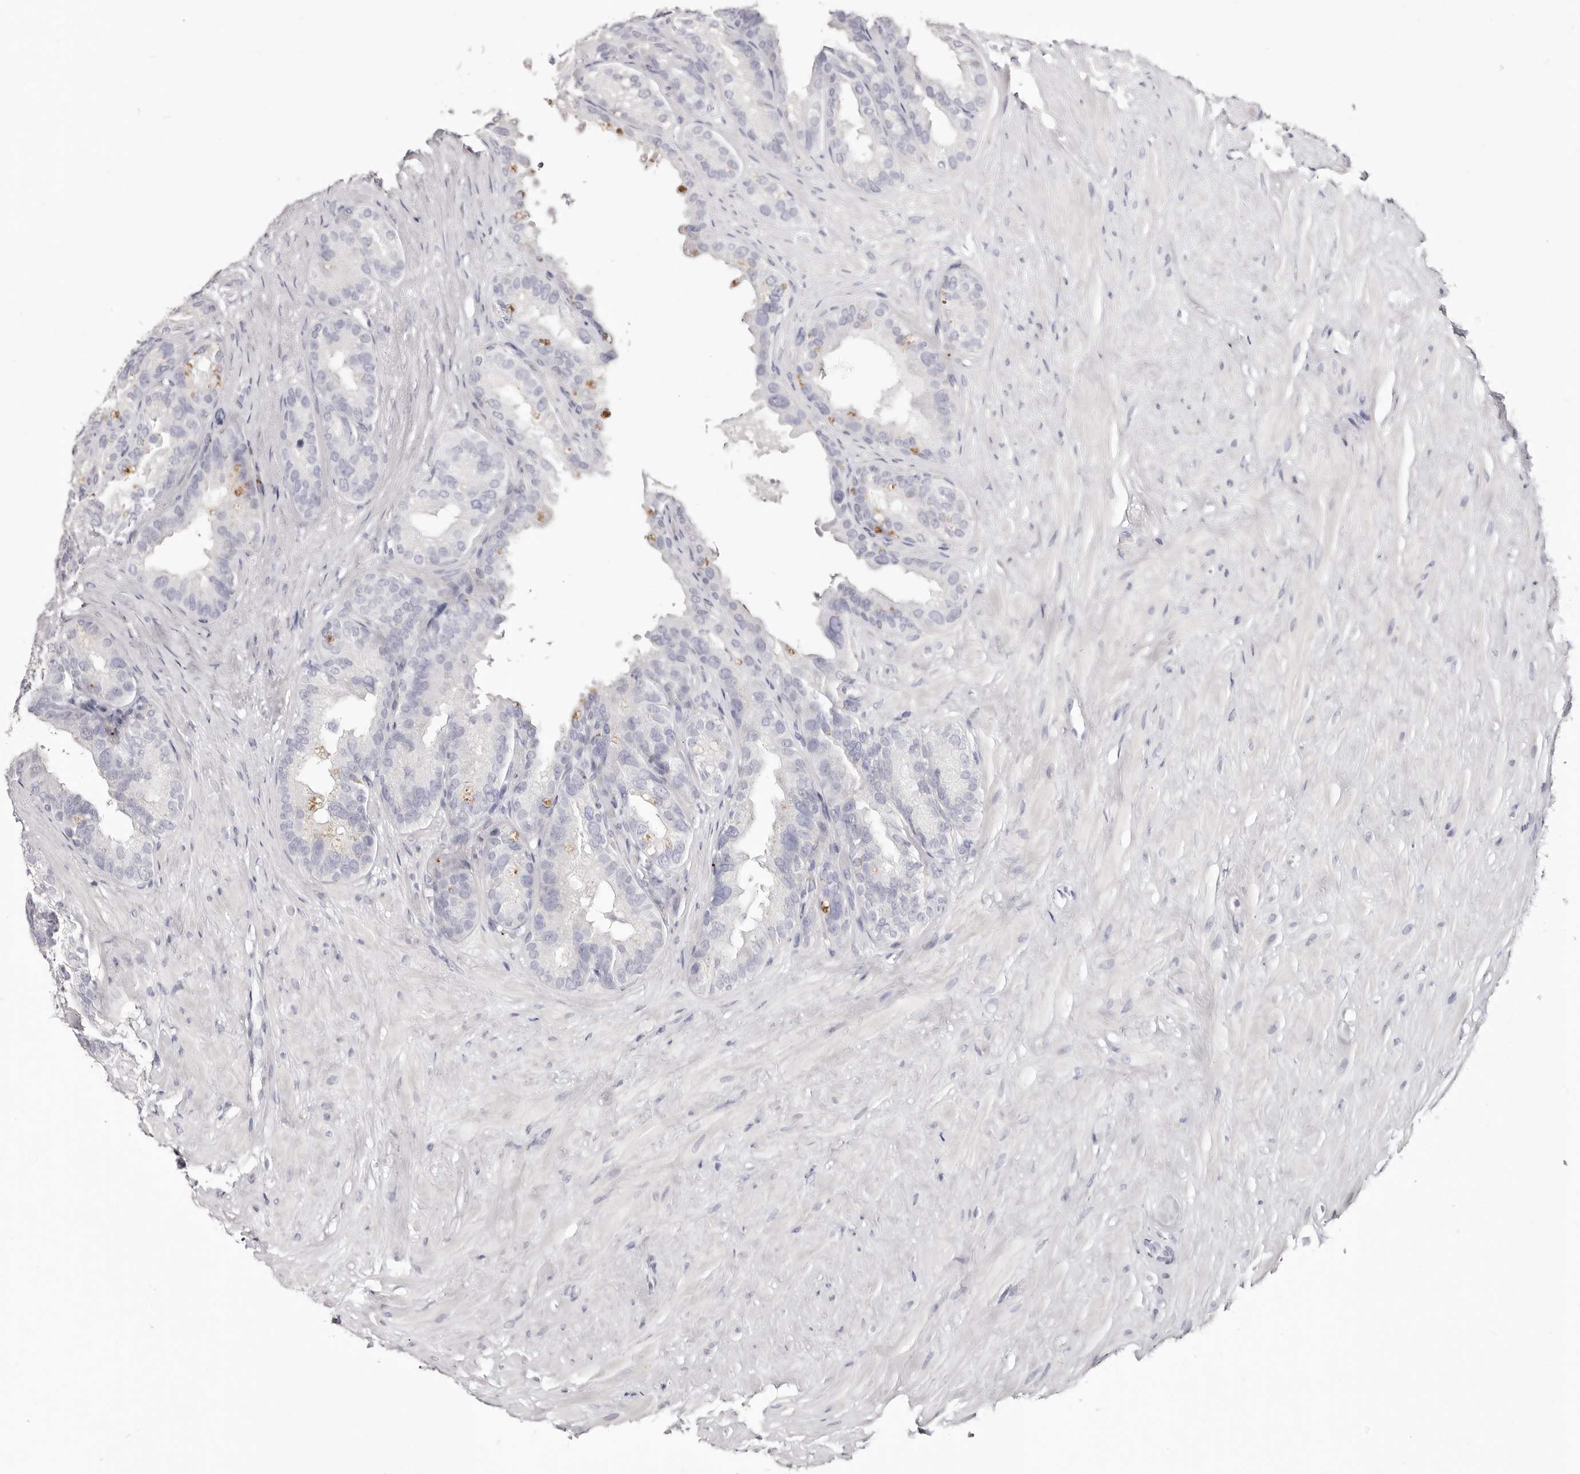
{"staining": {"intensity": "negative", "quantity": "none", "location": "none"}, "tissue": "seminal vesicle", "cell_type": "Glandular cells", "image_type": "normal", "snomed": [{"axis": "morphology", "description": "Normal tissue, NOS"}, {"axis": "topography", "description": "Seminal veicle"}], "caption": "This is an IHC micrograph of normal human seminal vesicle. There is no staining in glandular cells.", "gene": "PF4", "patient": {"sex": "male", "age": 80}}